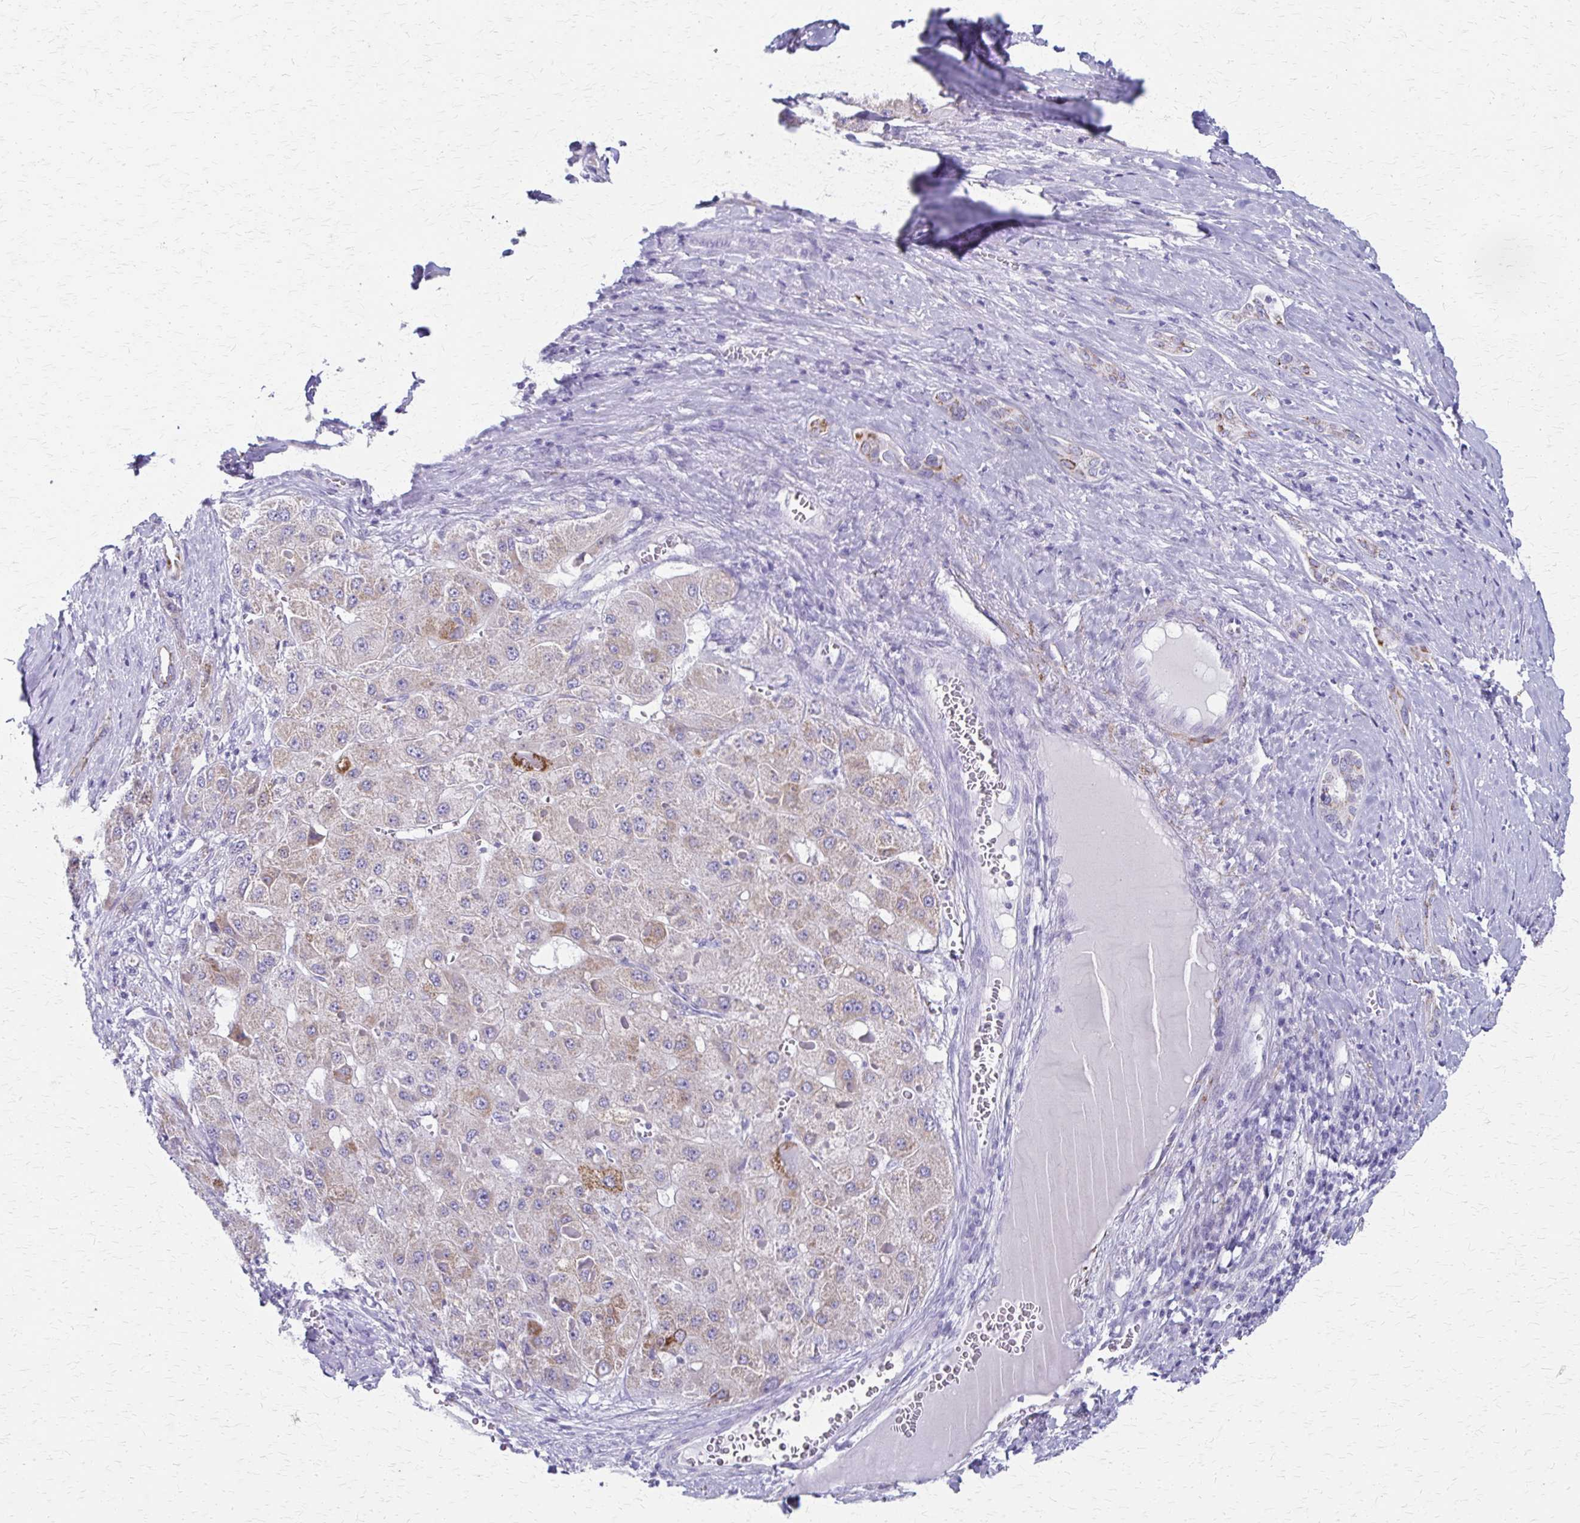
{"staining": {"intensity": "moderate", "quantity": "<25%", "location": "cytoplasmic/membranous"}, "tissue": "liver cancer", "cell_type": "Tumor cells", "image_type": "cancer", "snomed": [{"axis": "morphology", "description": "Carcinoma, Hepatocellular, NOS"}, {"axis": "topography", "description": "Liver"}], "caption": "IHC of liver cancer (hepatocellular carcinoma) displays low levels of moderate cytoplasmic/membranous staining in approximately <25% of tumor cells.", "gene": "ZSCAN5B", "patient": {"sex": "female", "age": 73}}